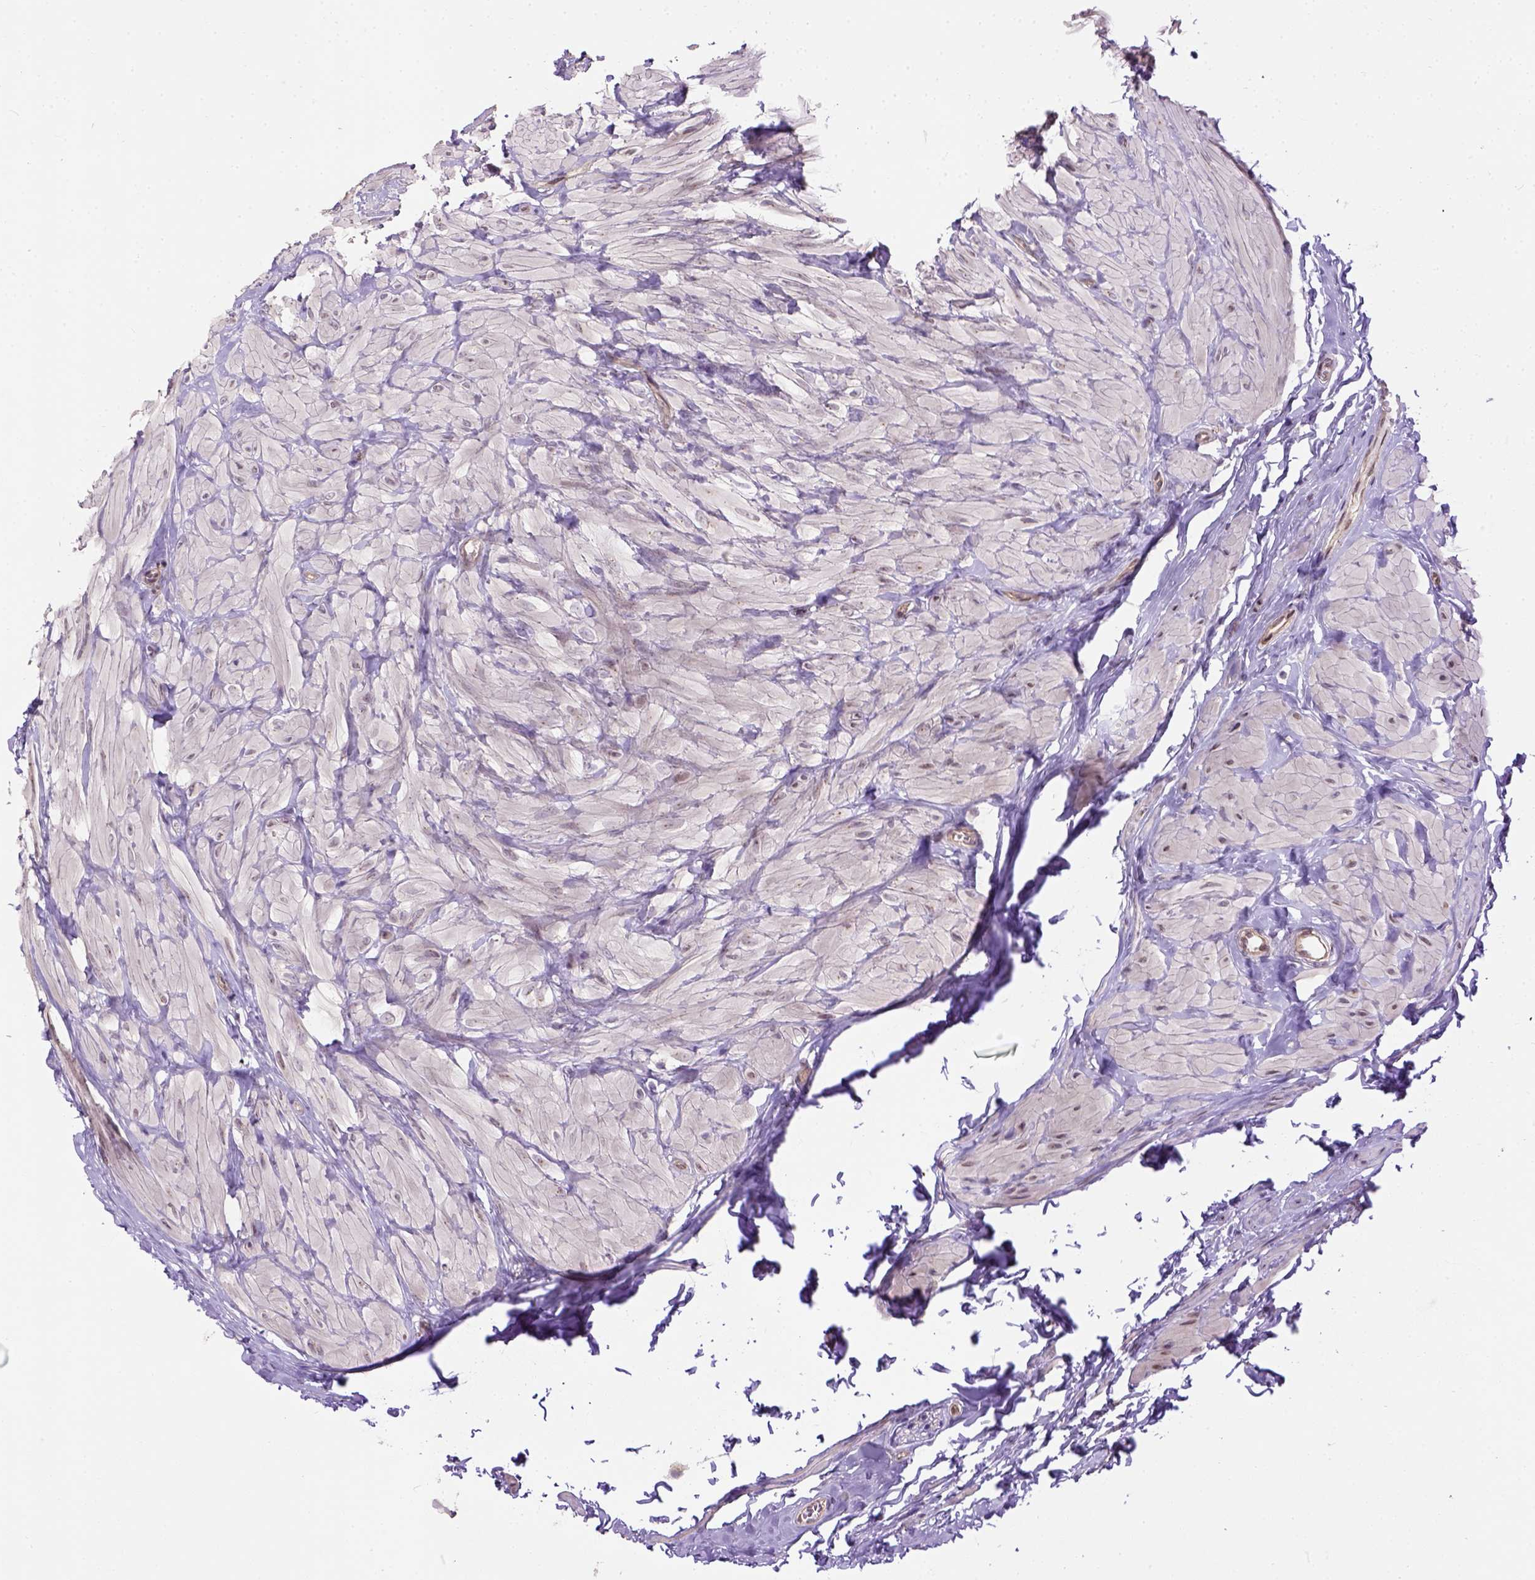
{"staining": {"intensity": "weak", "quantity": "25%-75%", "location": "cytoplasmic/membranous"}, "tissue": "epididymis", "cell_type": "Glandular cells", "image_type": "normal", "snomed": [{"axis": "morphology", "description": "Normal tissue, NOS"}, {"axis": "topography", "description": "Epididymis, spermatic cord, NOS"}, {"axis": "topography", "description": "Epididymis"}, {"axis": "topography", "description": "Peripheral nerve tissue"}], "caption": "Immunohistochemistry (DAB (3,3'-diaminobenzidine)) staining of benign human epididymis displays weak cytoplasmic/membranous protein staining in approximately 25%-75% of glandular cells.", "gene": "KAZN", "patient": {"sex": "male", "age": 29}}